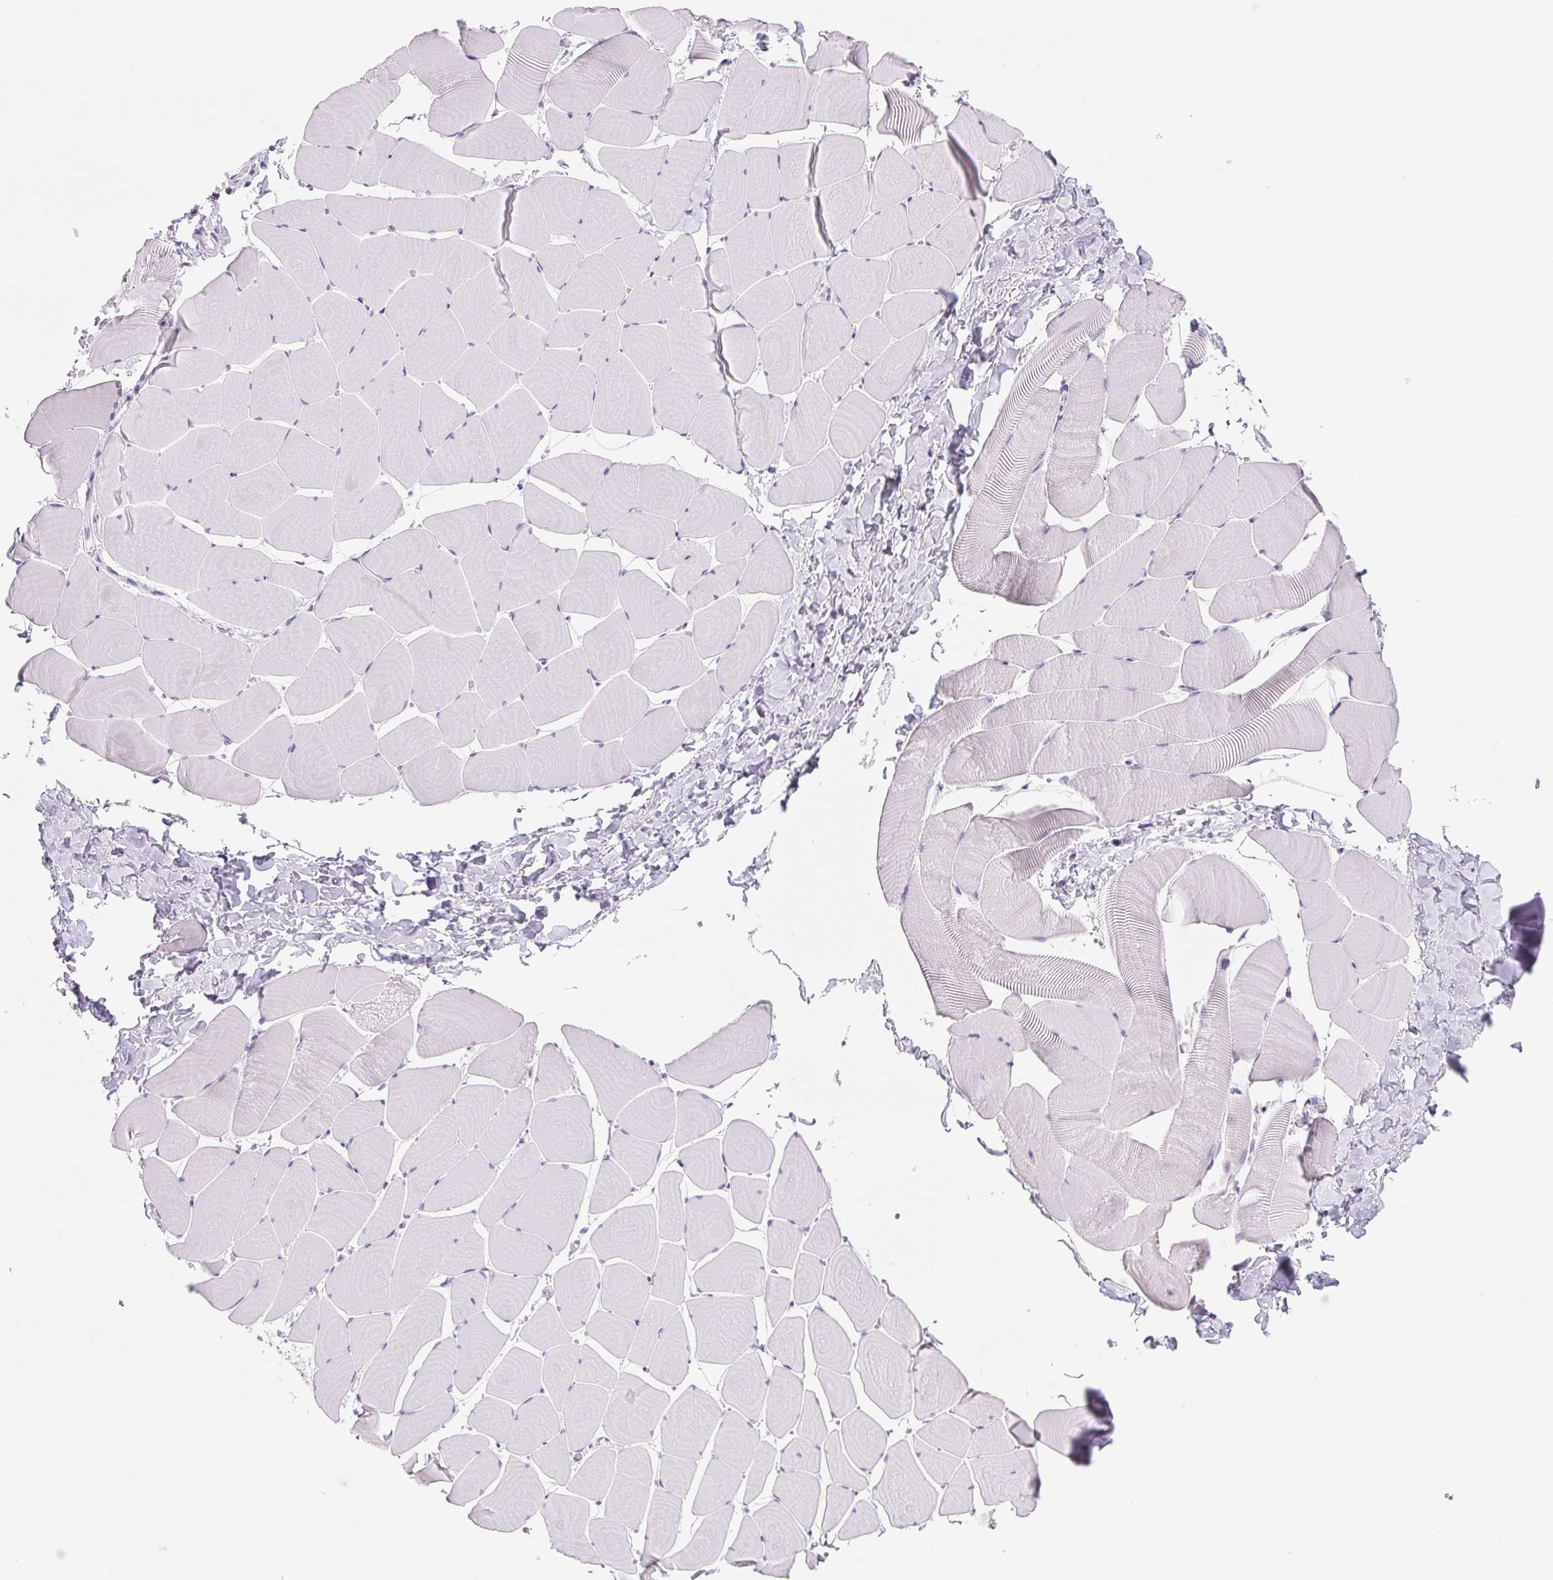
{"staining": {"intensity": "negative", "quantity": "none", "location": "none"}, "tissue": "skeletal muscle", "cell_type": "Myocytes", "image_type": "normal", "snomed": [{"axis": "morphology", "description": "Normal tissue, NOS"}, {"axis": "topography", "description": "Skeletal muscle"}], "caption": "Myocytes are negative for protein expression in normal human skeletal muscle. Nuclei are stained in blue.", "gene": "BEND2", "patient": {"sex": "male", "age": 25}}